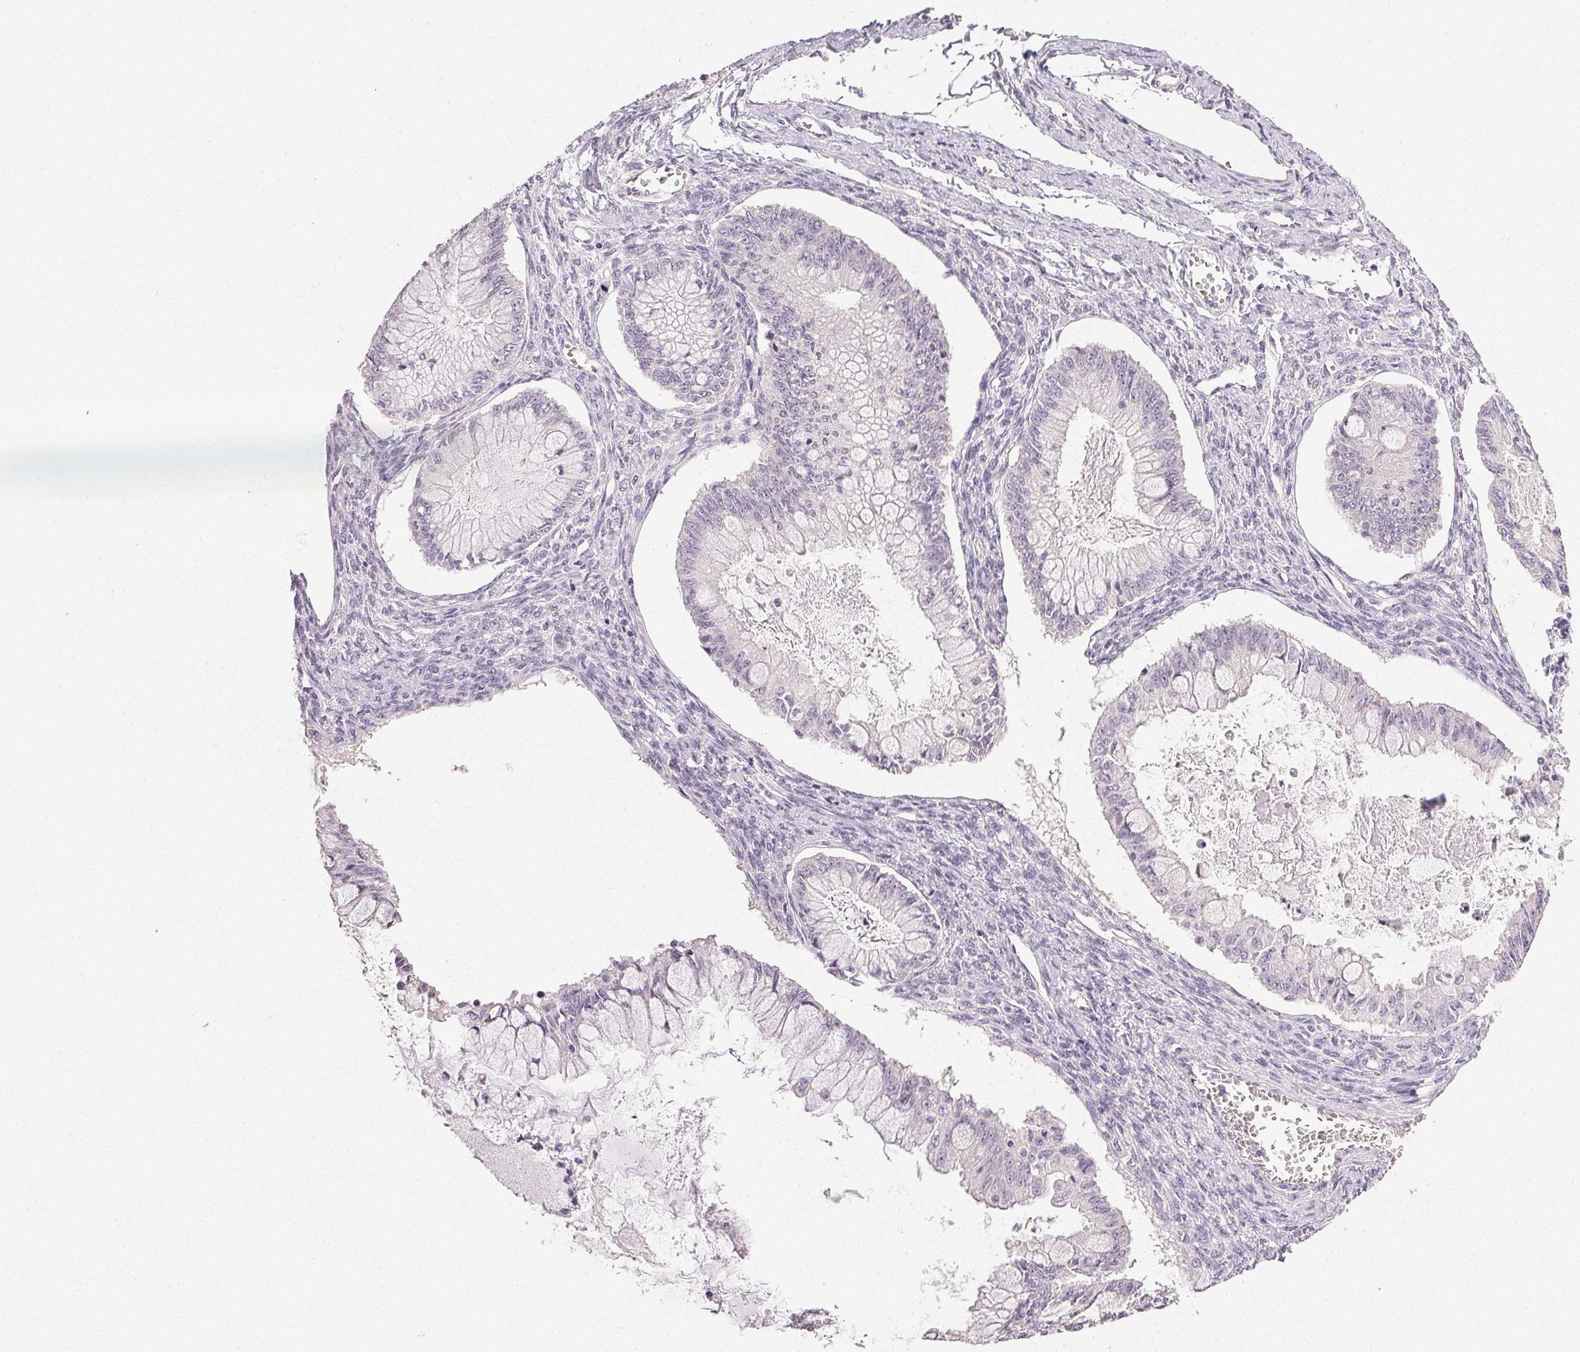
{"staining": {"intensity": "negative", "quantity": "none", "location": "none"}, "tissue": "ovarian cancer", "cell_type": "Tumor cells", "image_type": "cancer", "snomed": [{"axis": "morphology", "description": "Cystadenocarcinoma, mucinous, NOS"}, {"axis": "topography", "description": "Ovary"}], "caption": "IHC photomicrograph of human mucinous cystadenocarcinoma (ovarian) stained for a protein (brown), which demonstrates no expression in tumor cells. (Stains: DAB (3,3'-diaminobenzidine) IHC with hematoxylin counter stain, Microscopy: brightfield microscopy at high magnification).", "gene": "PLCB1", "patient": {"sex": "female", "age": 34}}